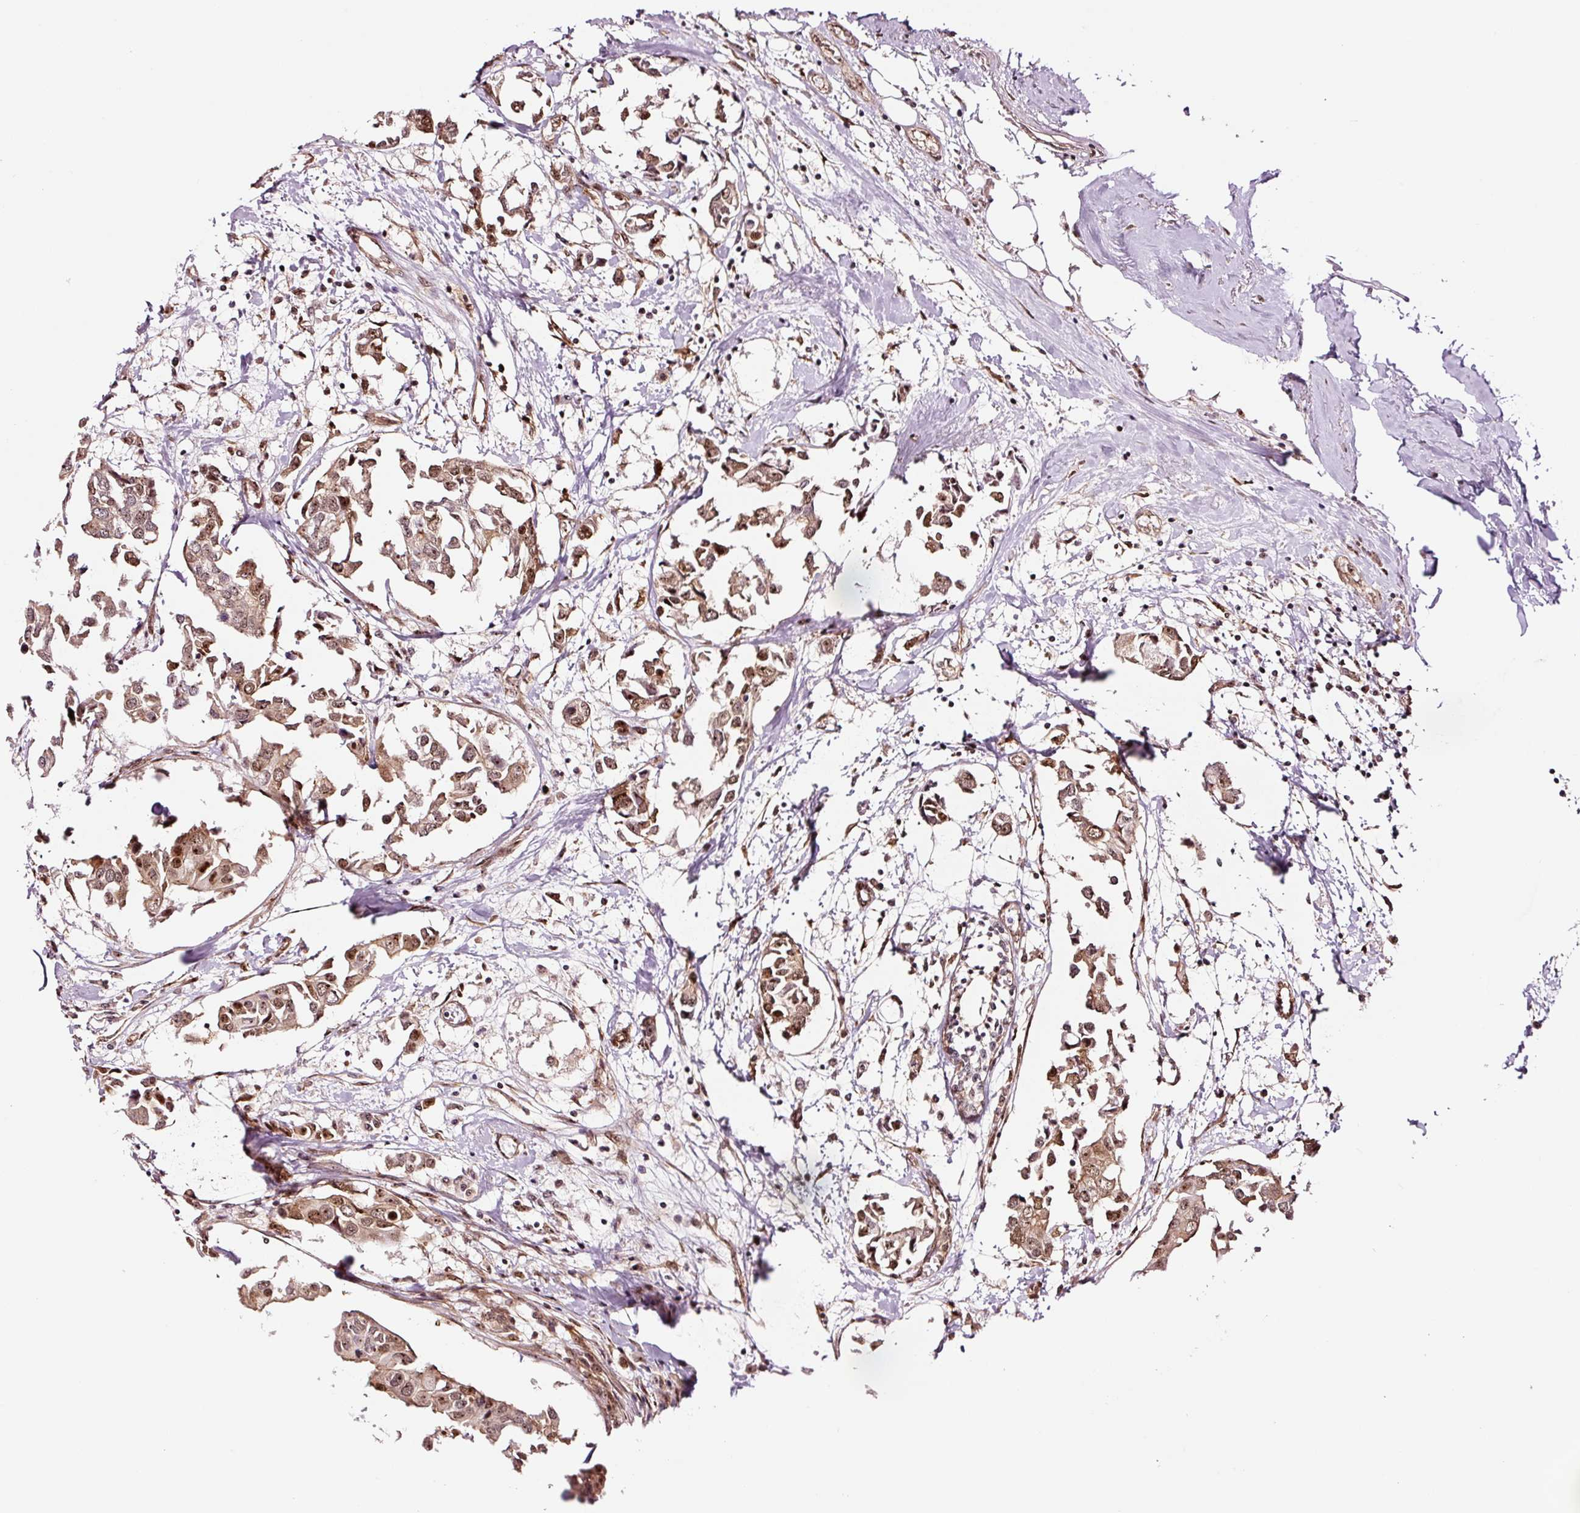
{"staining": {"intensity": "moderate", "quantity": ">75%", "location": "nuclear"}, "tissue": "breast cancer", "cell_type": "Tumor cells", "image_type": "cancer", "snomed": [{"axis": "morphology", "description": "Duct carcinoma"}, {"axis": "topography", "description": "Breast"}], "caption": "Protein staining of breast cancer tissue displays moderate nuclear expression in about >75% of tumor cells.", "gene": "GNL3", "patient": {"sex": "female", "age": 83}}